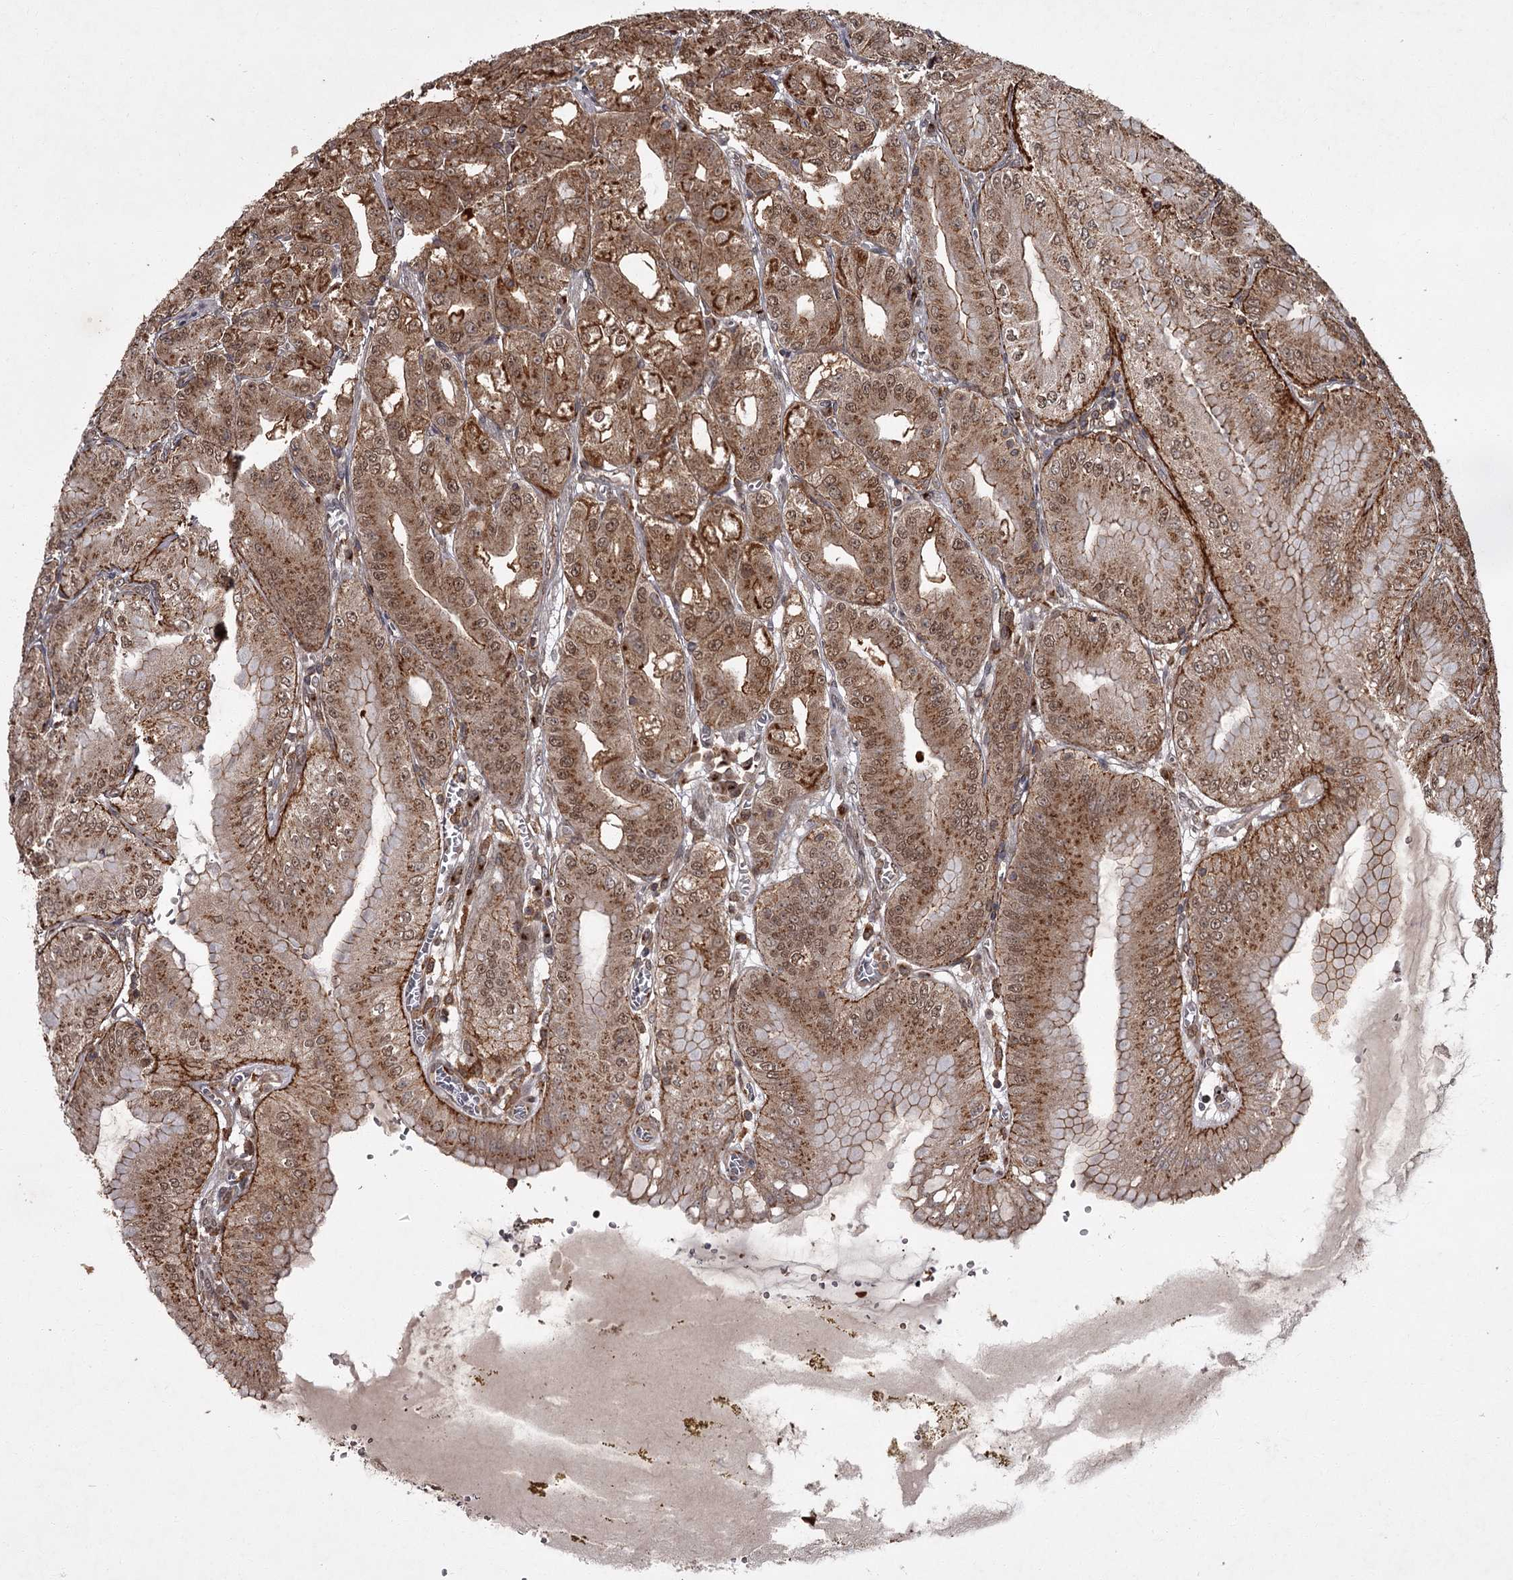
{"staining": {"intensity": "strong", "quantity": ">75%", "location": "cytoplasmic/membranous,nuclear"}, "tissue": "stomach", "cell_type": "Glandular cells", "image_type": "normal", "snomed": [{"axis": "morphology", "description": "Normal tissue, NOS"}, {"axis": "topography", "description": "Stomach, upper"}, {"axis": "topography", "description": "Stomach, lower"}], "caption": "Strong cytoplasmic/membranous,nuclear positivity for a protein is present in about >75% of glandular cells of unremarkable stomach using IHC.", "gene": "TBC1D23", "patient": {"sex": "male", "age": 71}}